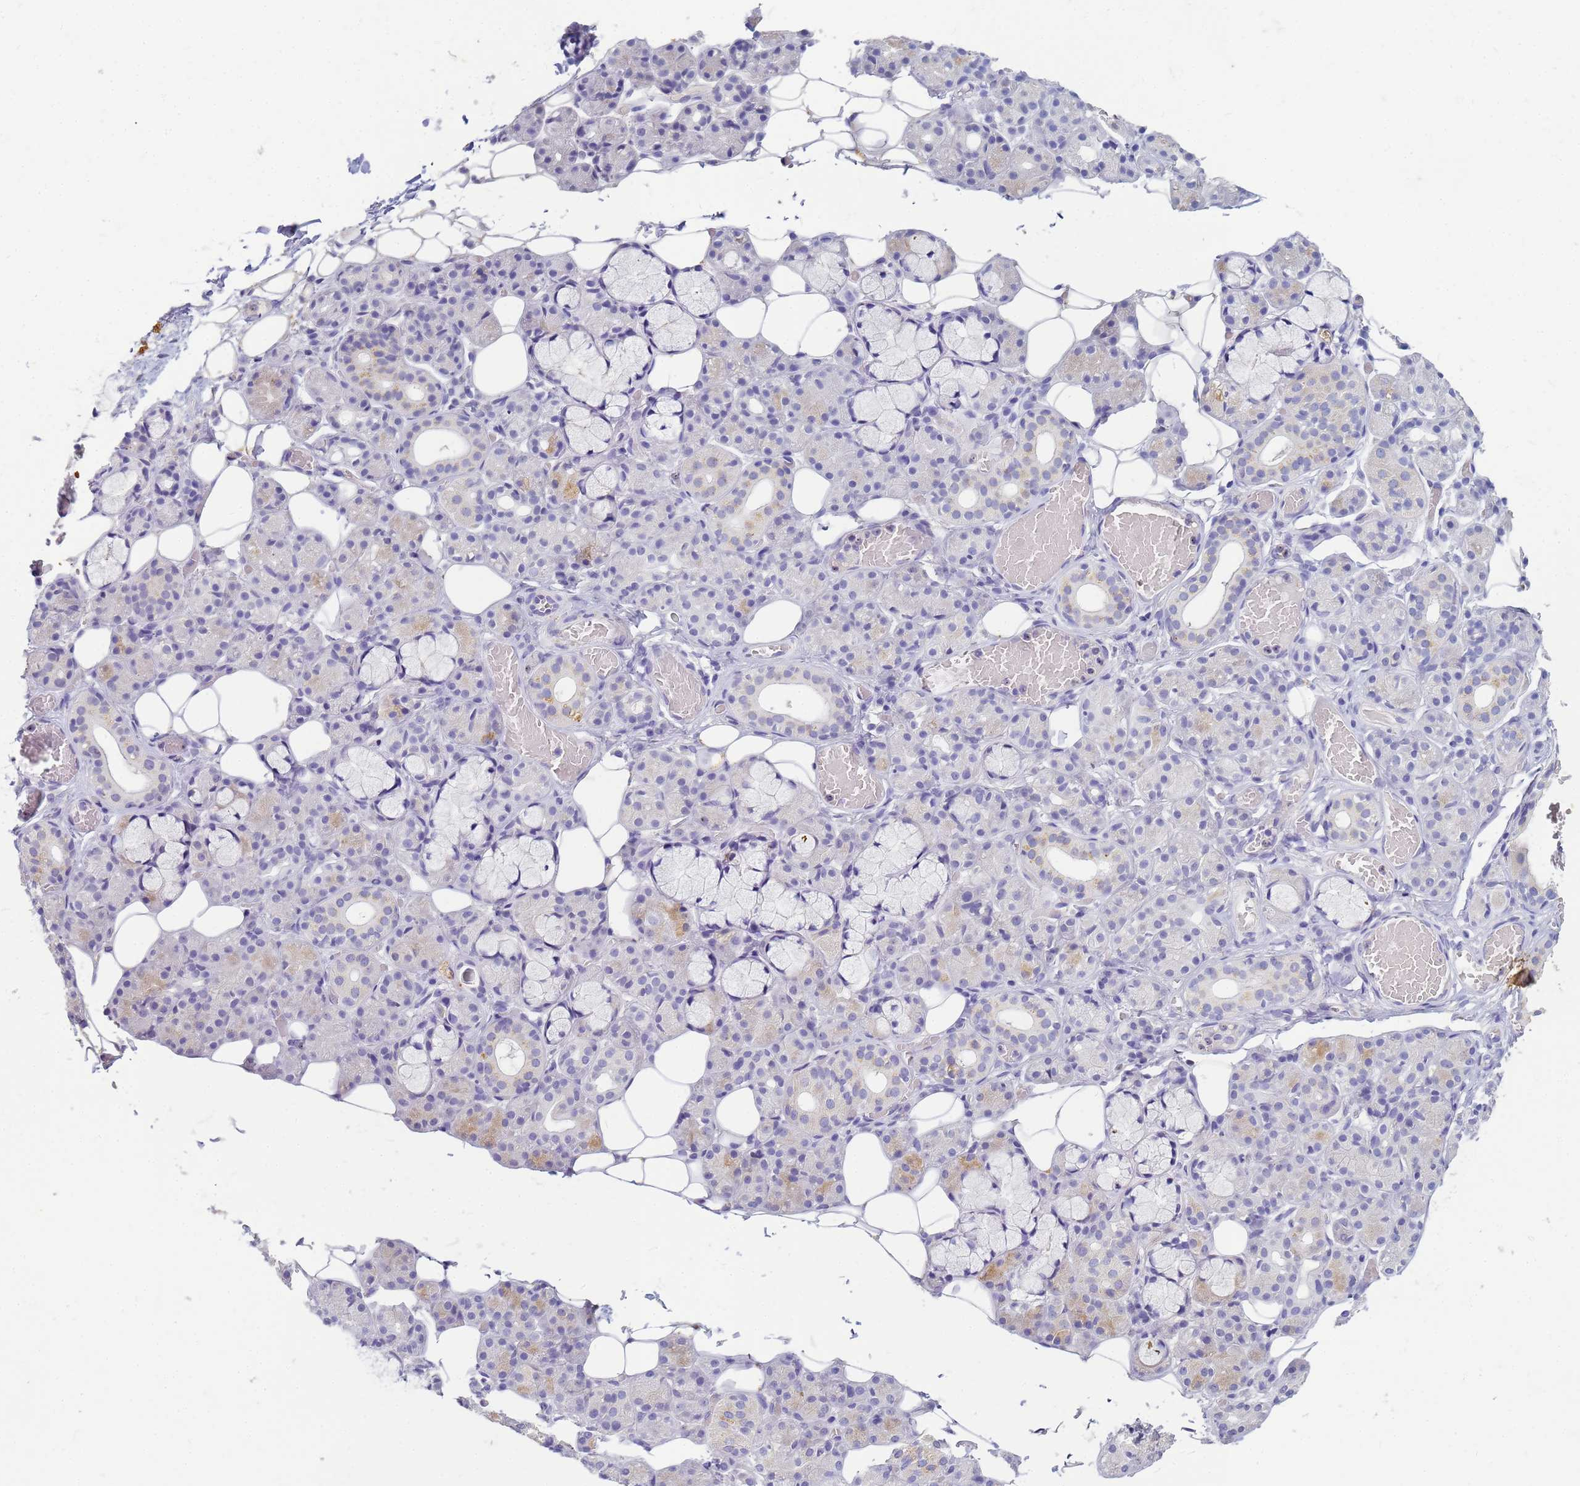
{"staining": {"intensity": "moderate", "quantity": "<25%", "location": "cytoplasmic/membranous"}, "tissue": "salivary gland", "cell_type": "Glandular cells", "image_type": "normal", "snomed": [{"axis": "morphology", "description": "Normal tissue, NOS"}, {"axis": "topography", "description": "Salivary gland"}], "caption": "Immunohistochemical staining of unremarkable human salivary gland displays <25% levels of moderate cytoplasmic/membranous protein positivity in about <25% of glandular cells.", "gene": "B3GNT8", "patient": {"sex": "male", "age": 63}}